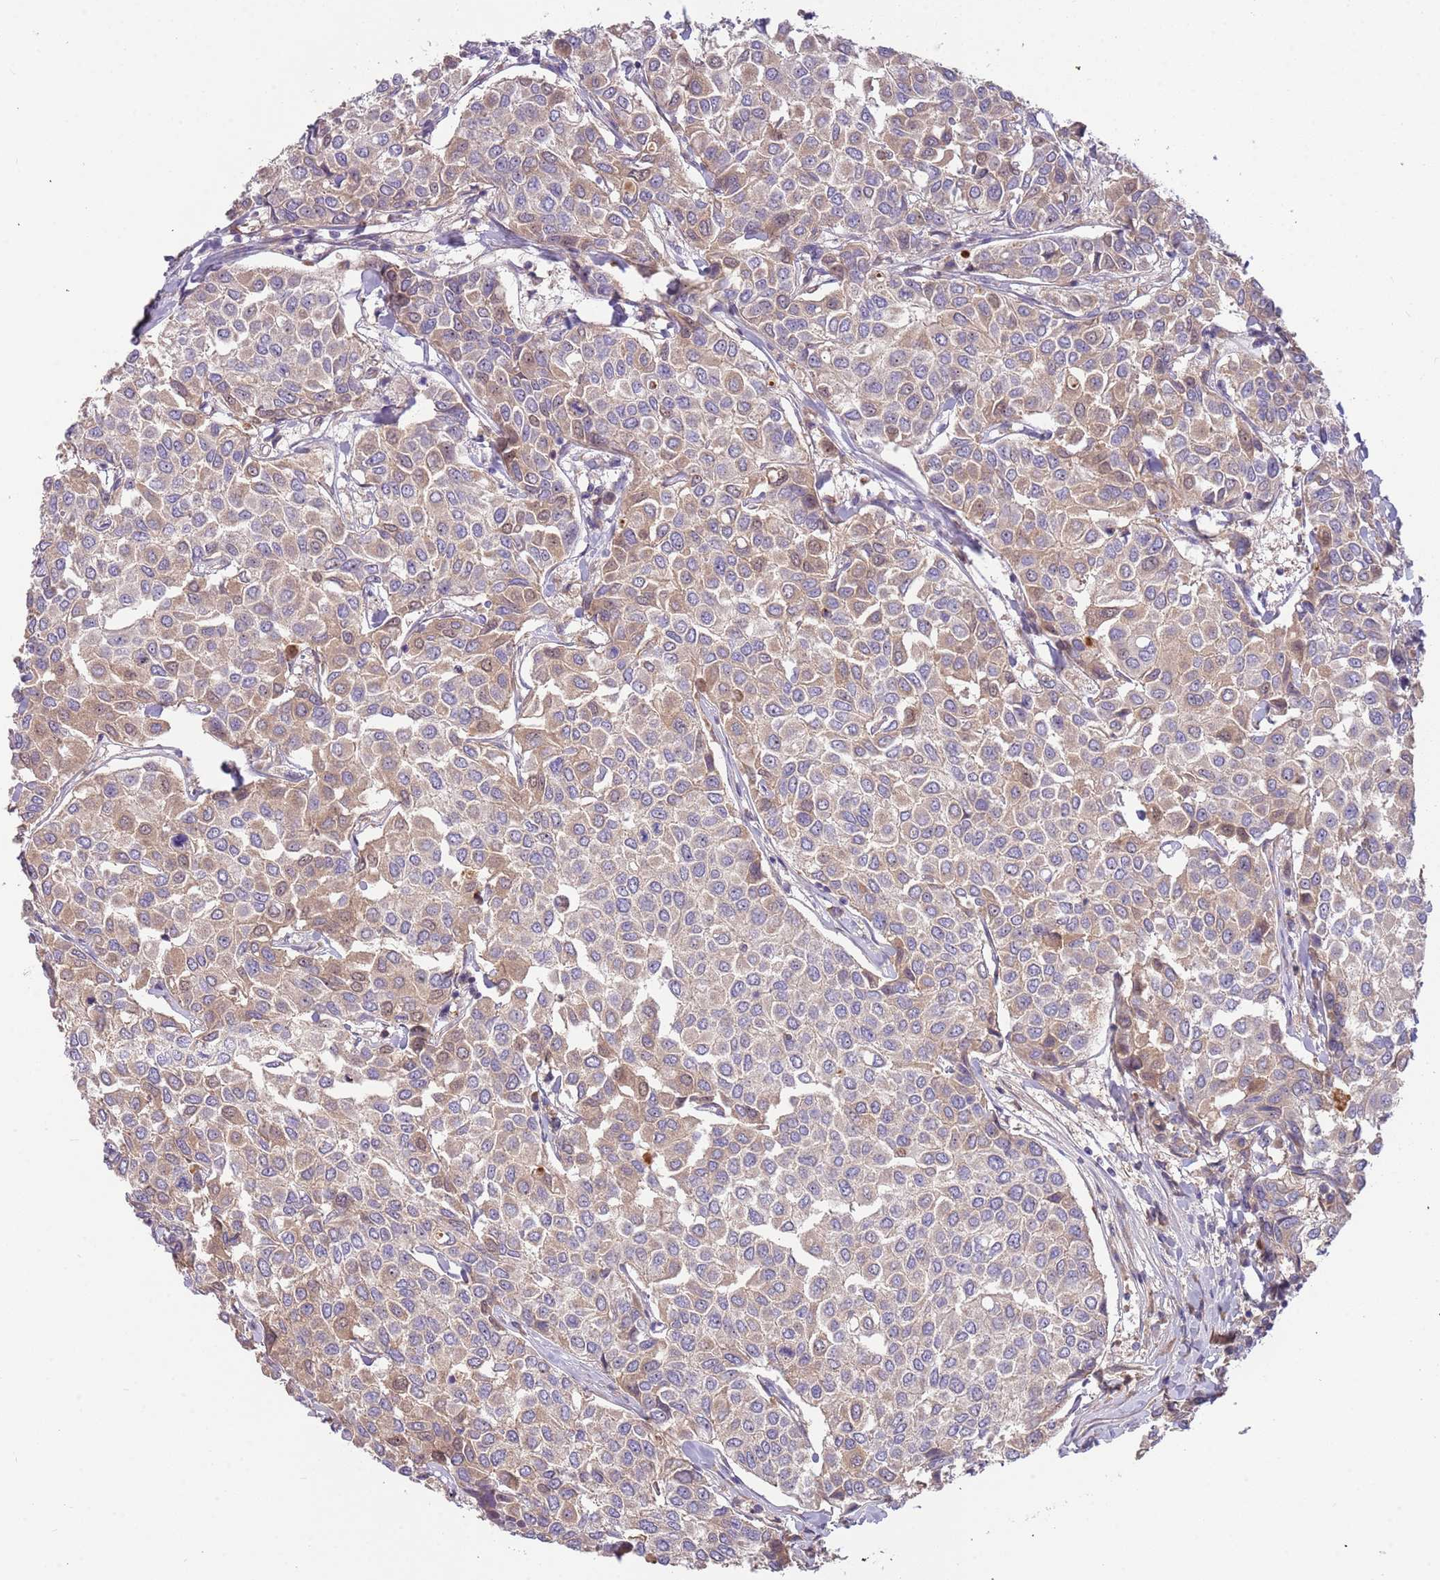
{"staining": {"intensity": "moderate", "quantity": ">75%", "location": "cytoplasmic/membranous"}, "tissue": "breast cancer", "cell_type": "Tumor cells", "image_type": "cancer", "snomed": [{"axis": "morphology", "description": "Duct carcinoma"}, {"axis": "topography", "description": "Breast"}], "caption": "The image reveals a brown stain indicating the presence of a protein in the cytoplasmic/membranous of tumor cells in intraductal carcinoma (breast). The protein of interest is stained brown, and the nuclei are stained in blue (DAB (3,3'-diaminobenzidine) IHC with brightfield microscopy, high magnification).", "gene": "TRAPPC6B", "patient": {"sex": "female", "age": 55}}